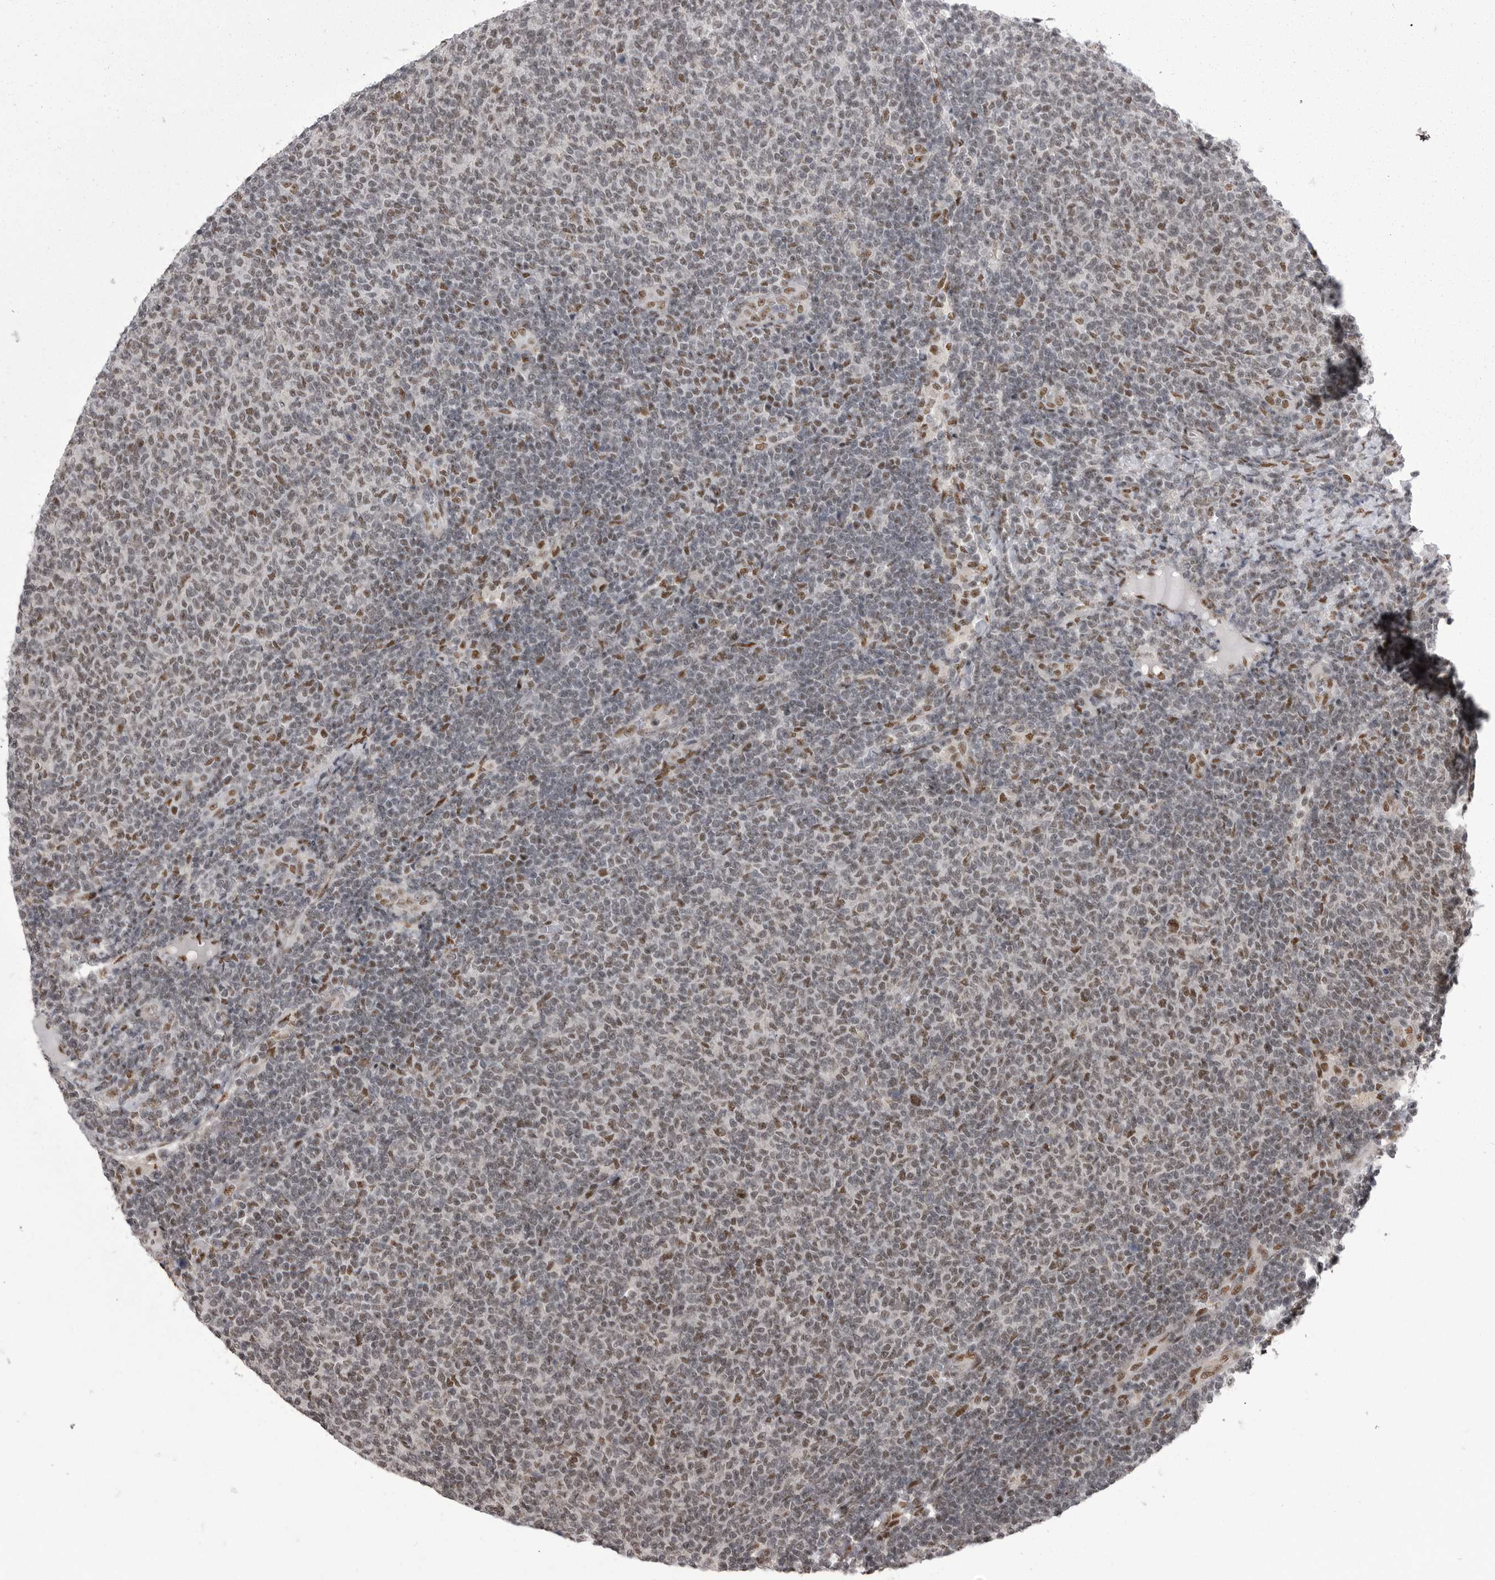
{"staining": {"intensity": "moderate", "quantity": "25%-75%", "location": "nuclear"}, "tissue": "lymphoma", "cell_type": "Tumor cells", "image_type": "cancer", "snomed": [{"axis": "morphology", "description": "Malignant lymphoma, non-Hodgkin's type, Low grade"}, {"axis": "topography", "description": "Lymph node"}], "caption": "An immunohistochemistry micrograph of neoplastic tissue is shown. Protein staining in brown shows moderate nuclear positivity in lymphoma within tumor cells.", "gene": "MEPCE", "patient": {"sex": "male", "age": 66}}